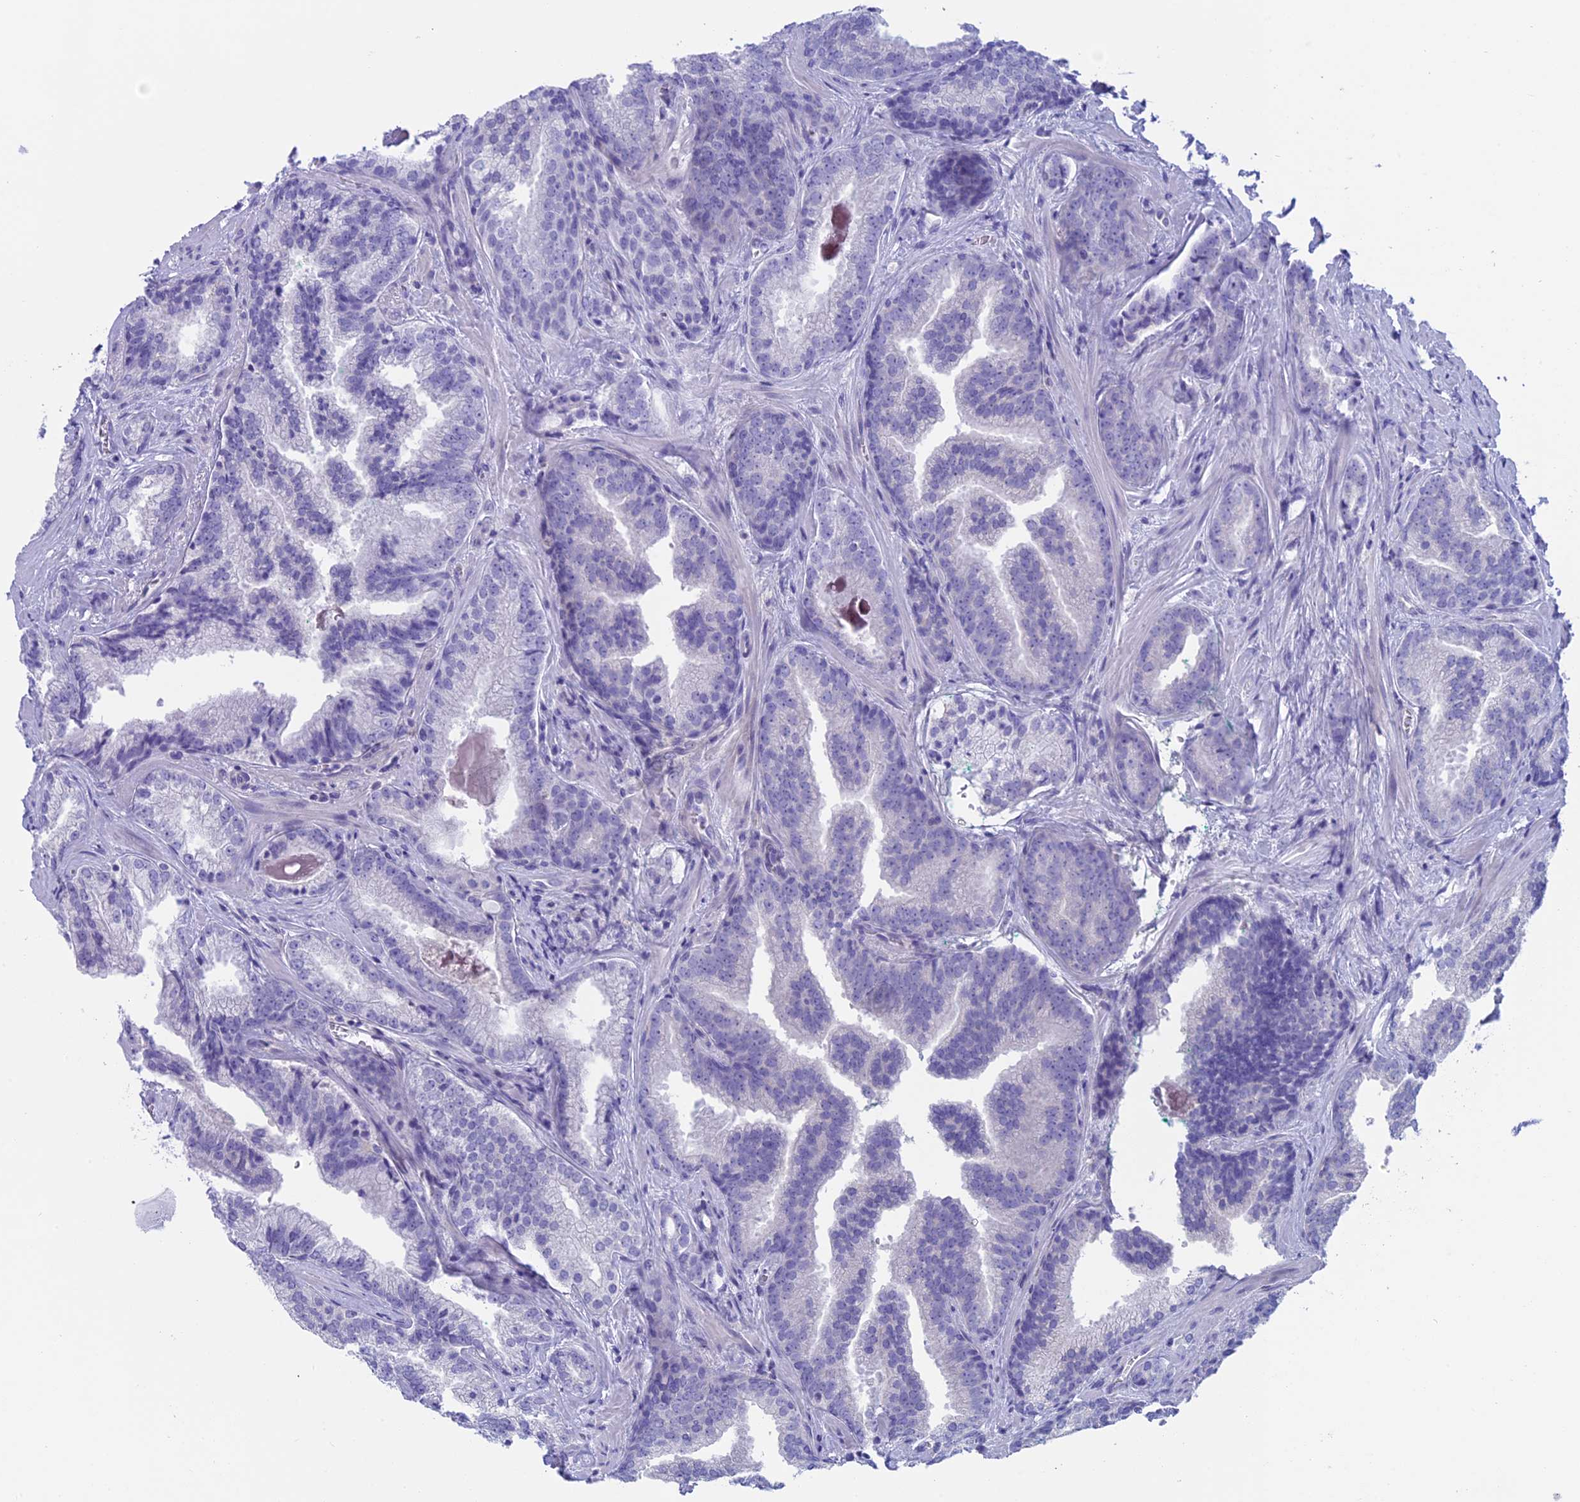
{"staining": {"intensity": "negative", "quantity": "none", "location": "none"}, "tissue": "prostate cancer", "cell_type": "Tumor cells", "image_type": "cancer", "snomed": [{"axis": "morphology", "description": "Adenocarcinoma, High grade"}, {"axis": "topography", "description": "Prostate"}], "caption": "Tumor cells show no significant expression in prostate cancer.", "gene": "RP1", "patient": {"sex": "male", "age": 63}}